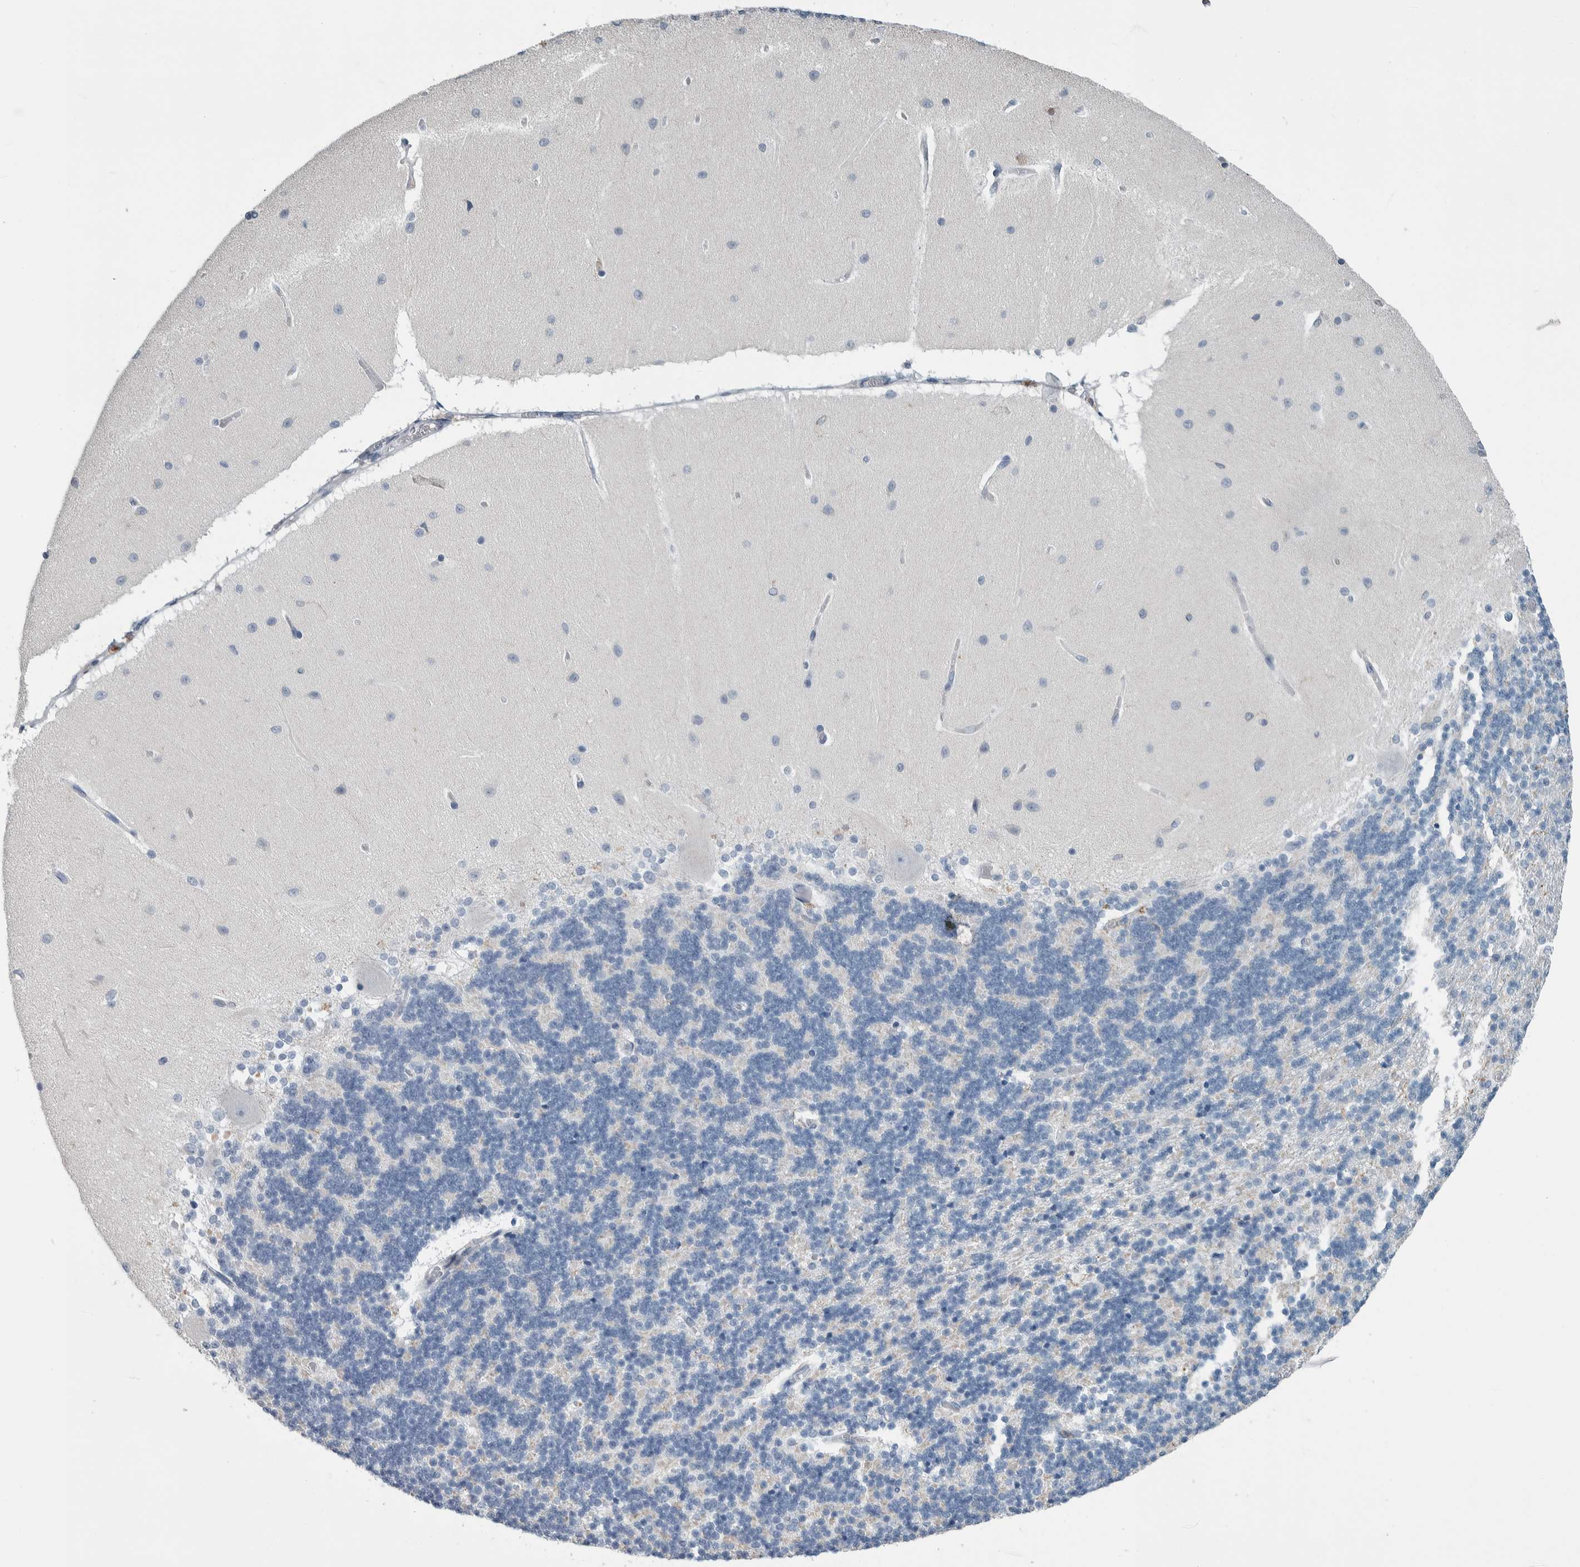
{"staining": {"intensity": "negative", "quantity": "none", "location": "none"}, "tissue": "cerebellum", "cell_type": "Cells in granular layer", "image_type": "normal", "snomed": [{"axis": "morphology", "description": "Normal tissue, NOS"}, {"axis": "topography", "description": "Cerebellum"}], "caption": "This is an immunohistochemistry histopathology image of benign human cerebellum. There is no expression in cells in granular layer.", "gene": "SKAP2", "patient": {"sex": "female", "age": 54}}